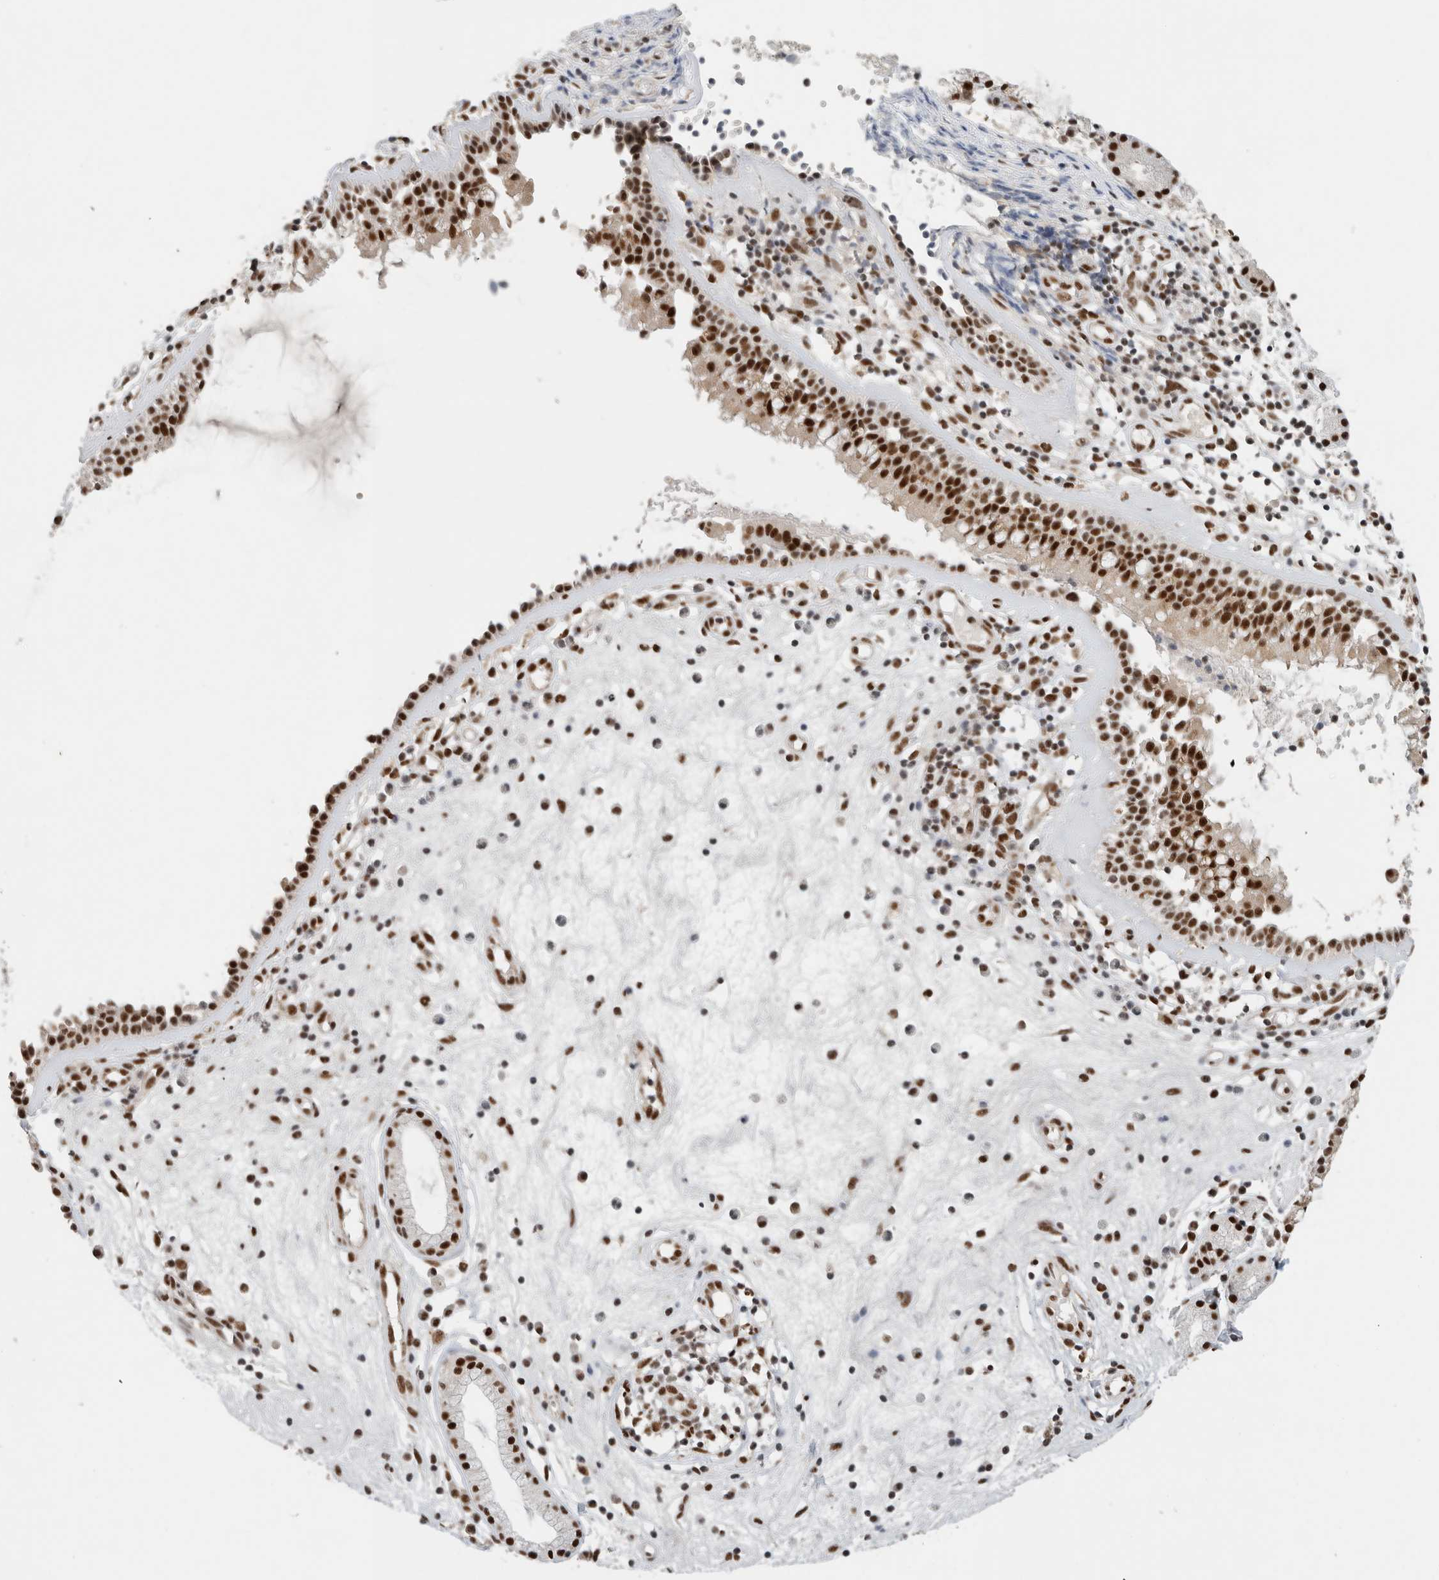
{"staining": {"intensity": "strong", "quantity": ">75%", "location": "nuclear"}, "tissue": "nasopharynx", "cell_type": "Respiratory epithelial cells", "image_type": "normal", "snomed": [{"axis": "morphology", "description": "Normal tissue, NOS"}, {"axis": "topography", "description": "Nasopharynx"}], "caption": "Immunohistochemical staining of normal nasopharynx displays strong nuclear protein expression in approximately >75% of respiratory epithelial cells. Using DAB (3,3'-diaminobenzidine) (brown) and hematoxylin (blue) stains, captured at high magnification using brightfield microscopy.", "gene": "DDX42", "patient": {"sex": "female", "age": 39}}